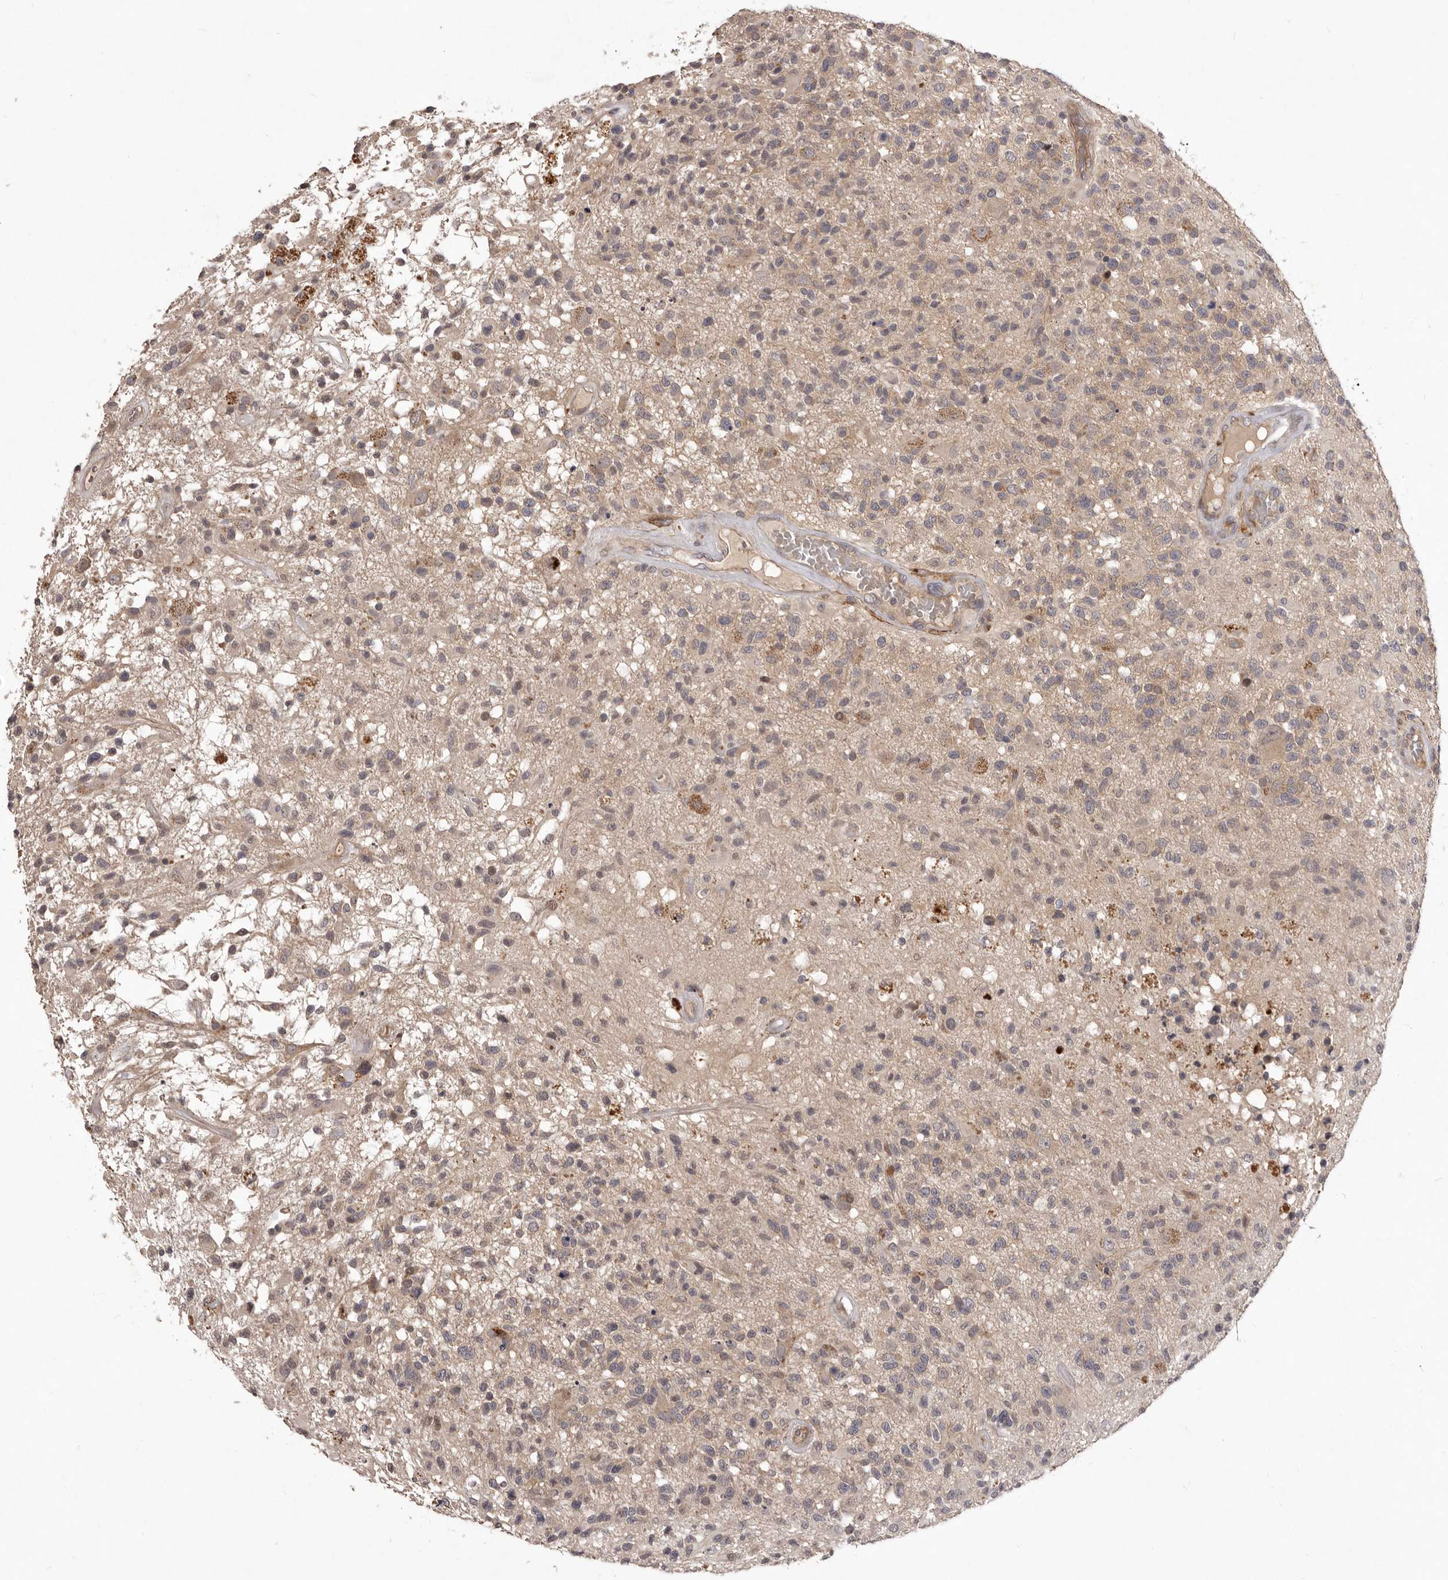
{"staining": {"intensity": "weak", "quantity": "25%-75%", "location": "cytoplasmic/membranous"}, "tissue": "glioma", "cell_type": "Tumor cells", "image_type": "cancer", "snomed": [{"axis": "morphology", "description": "Glioma, malignant, High grade"}, {"axis": "morphology", "description": "Glioblastoma, NOS"}, {"axis": "topography", "description": "Brain"}], "caption": "The histopathology image reveals immunohistochemical staining of high-grade glioma (malignant). There is weak cytoplasmic/membranous positivity is identified in about 25%-75% of tumor cells.", "gene": "HBS1L", "patient": {"sex": "male", "age": 60}}